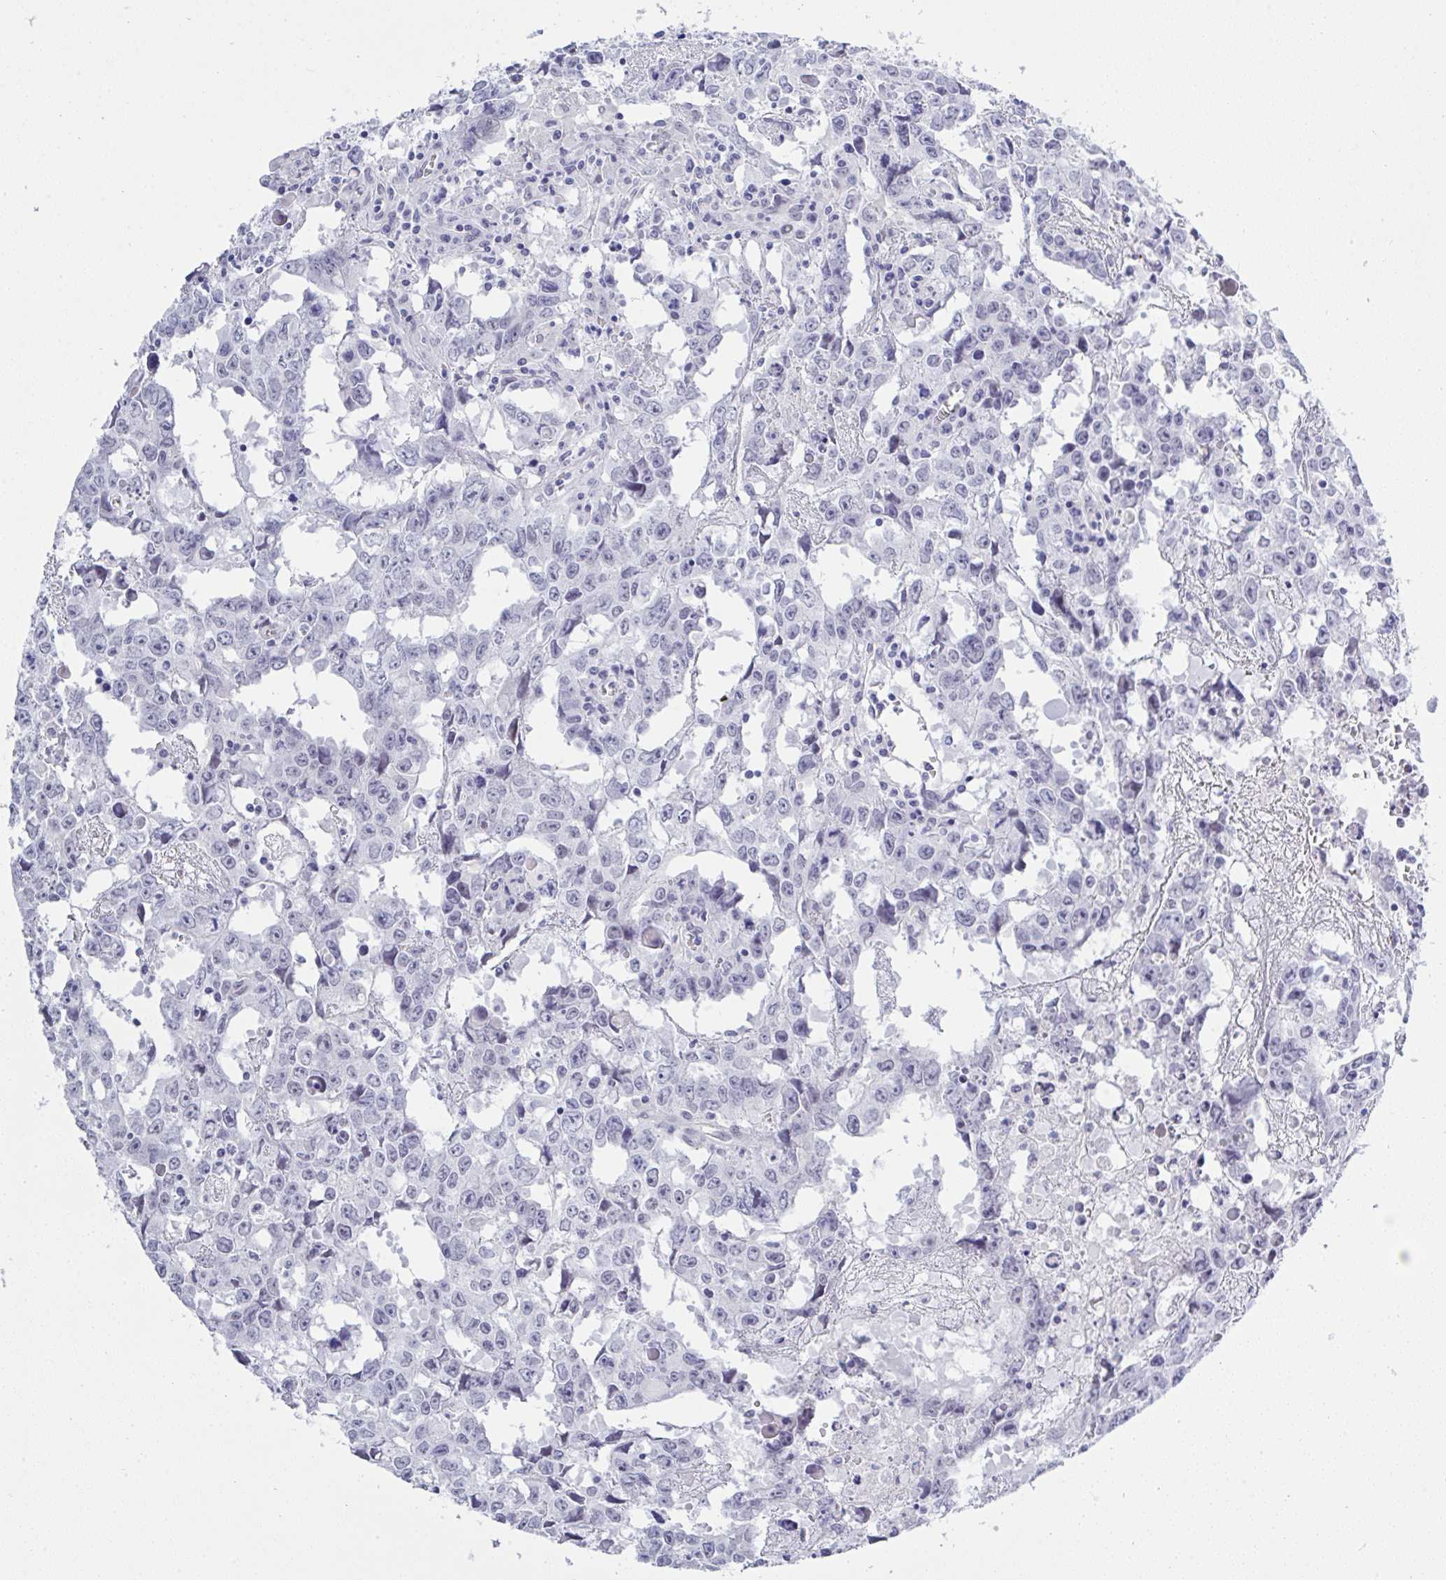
{"staining": {"intensity": "negative", "quantity": "none", "location": "none"}, "tissue": "testis cancer", "cell_type": "Tumor cells", "image_type": "cancer", "snomed": [{"axis": "morphology", "description": "Carcinoma, Embryonal, NOS"}, {"axis": "topography", "description": "Testis"}], "caption": "This micrograph is of testis cancer stained with immunohistochemistry (IHC) to label a protein in brown with the nuclei are counter-stained blue. There is no expression in tumor cells.", "gene": "MFSD4A", "patient": {"sex": "male", "age": 22}}